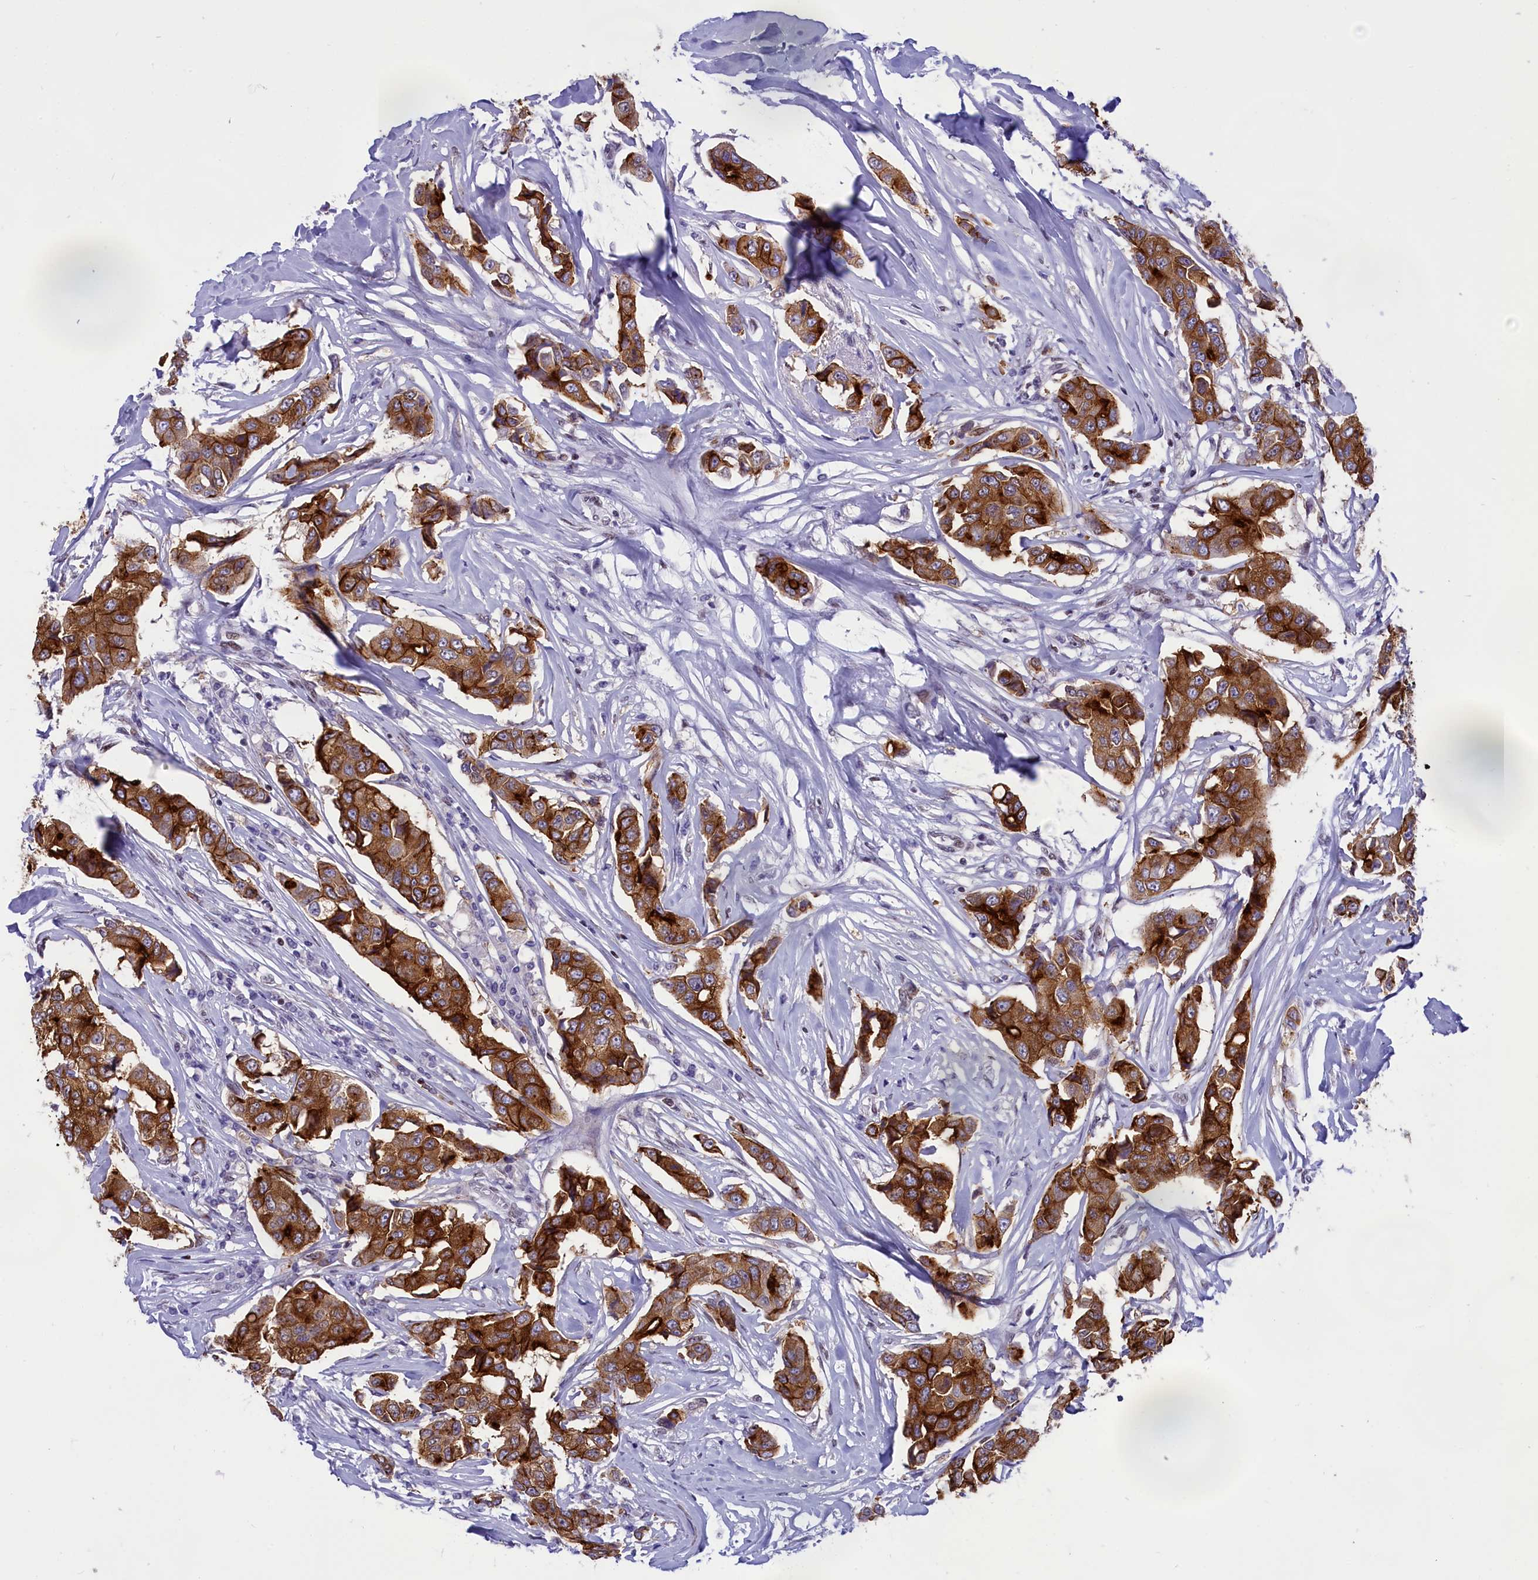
{"staining": {"intensity": "strong", "quantity": ">75%", "location": "cytoplasmic/membranous"}, "tissue": "breast cancer", "cell_type": "Tumor cells", "image_type": "cancer", "snomed": [{"axis": "morphology", "description": "Duct carcinoma"}, {"axis": "topography", "description": "Breast"}], "caption": "A brown stain labels strong cytoplasmic/membranous expression of a protein in breast cancer (invasive ductal carcinoma) tumor cells.", "gene": "SPIRE2", "patient": {"sex": "female", "age": 80}}